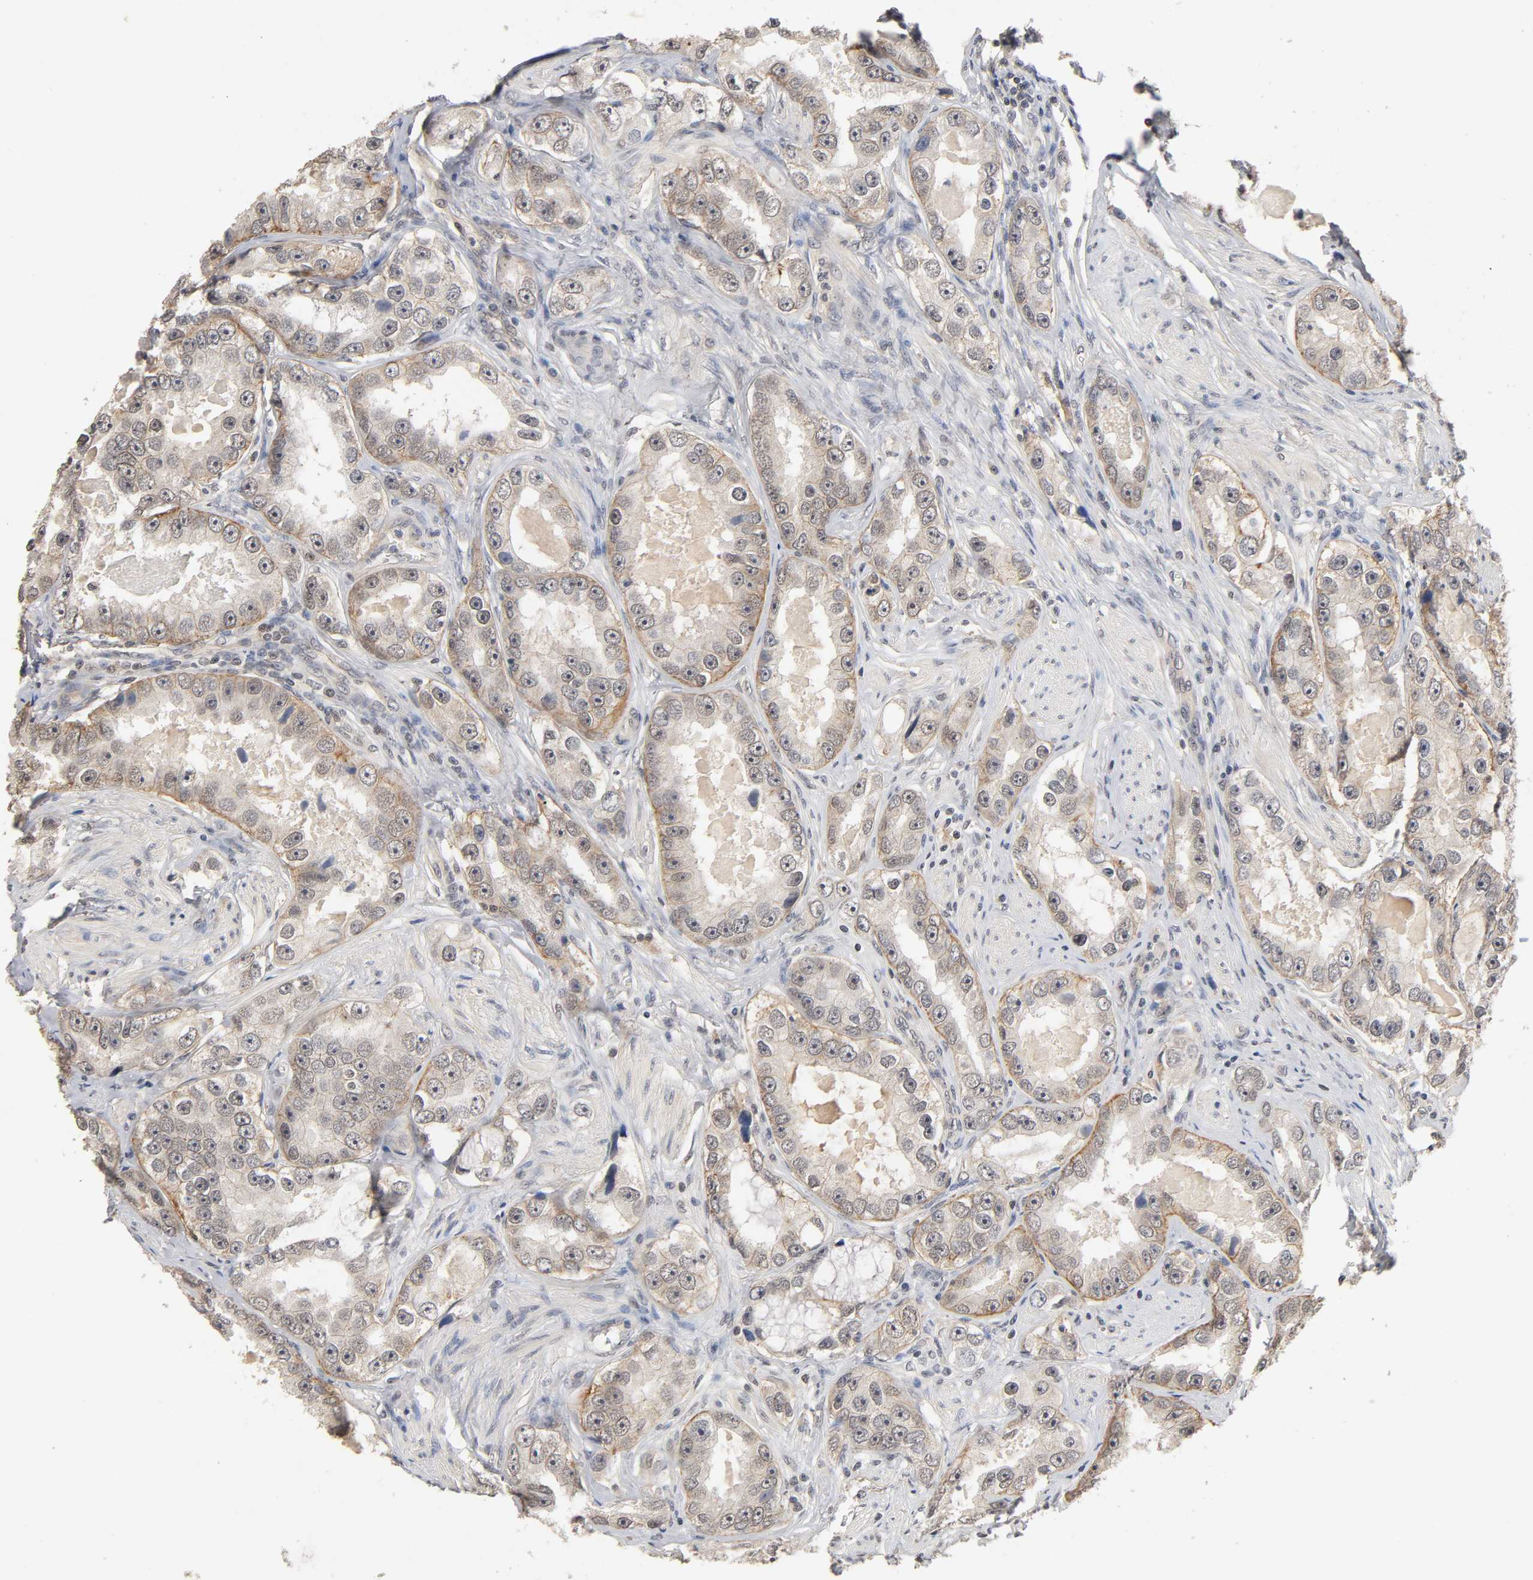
{"staining": {"intensity": "moderate", "quantity": "25%-75%", "location": "cytoplasmic/membranous"}, "tissue": "prostate cancer", "cell_type": "Tumor cells", "image_type": "cancer", "snomed": [{"axis": "morphology", "description": "Adenocarcinoma, High grade"}, {"axis": "topography", "description": "Prostate"}], "caption": "Prostate cancer tissue exhibits moderate cytoplasmic/membranous expression in about 25%-75% of tumor cells, visualized by immunohistochemistry. Using DAB (3,3'-diaminobenzidine) (brown) and hematoxylin (blue) stains, captured at high magnification using brightfield microscopy.", "gene": "HTR1E", "patient": {"sex": "male", "age": 63}}